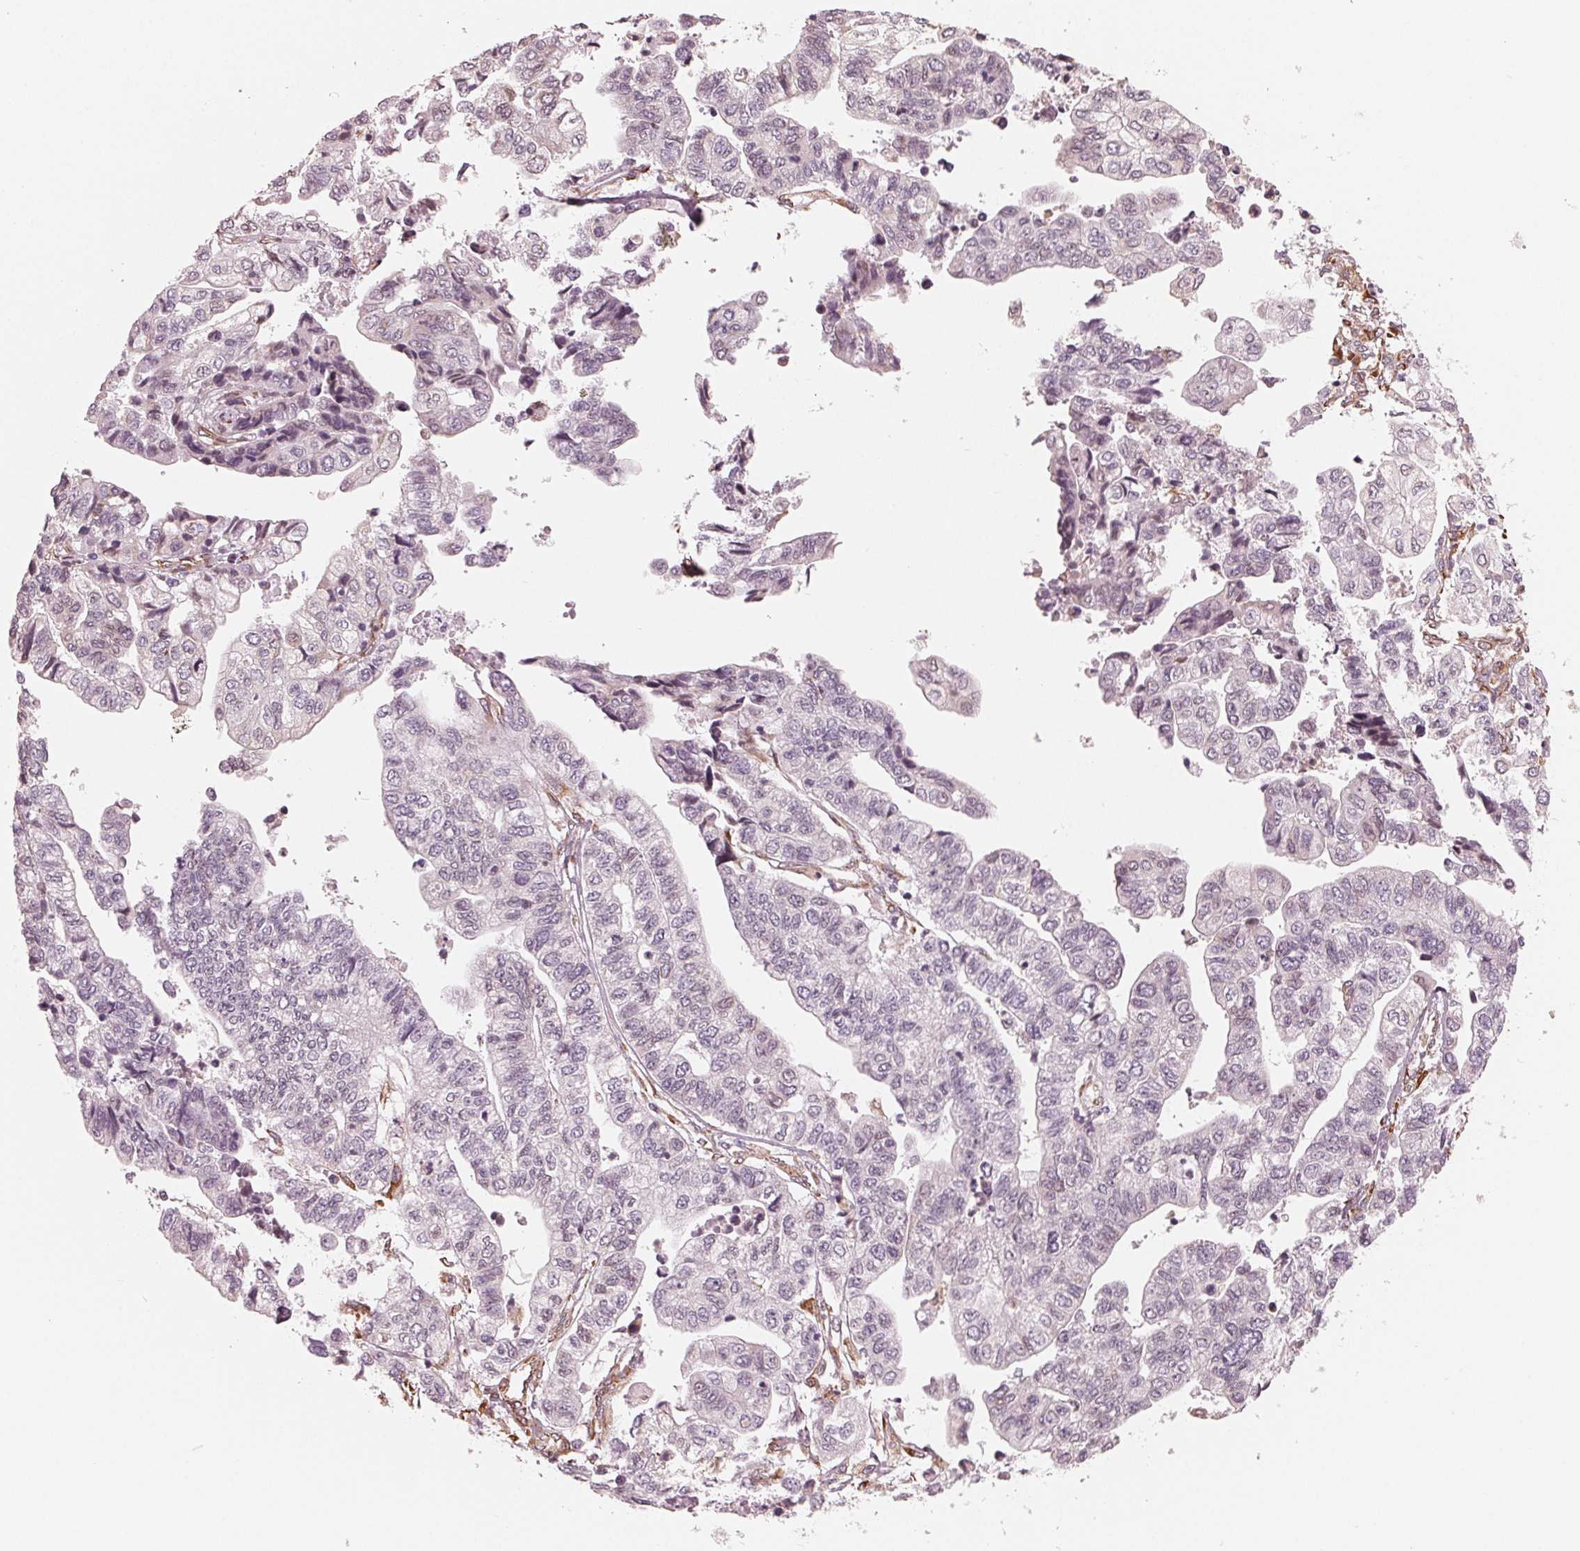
{"staining": {"intensity": "negative", "quantity": "none", "location": "none"}, "tissue": "stomach cancer", "cell_type": "Tumor cells", "image_type": "cancer", "snomed": [{"axis": "morphology", "description": "Adenocarcinoma, NOS"}, {"axis": "topography", "description": "Stomach, upper"}], "caption": "This micrograph is of stomach cancer stained with immunohistochemistry to label a protein in brown with the nuclei are counter-stained blue. There is no positivity in tumor cells.", "gene": "IKBIP", "patient": {"sex": "female", "age": 67}}